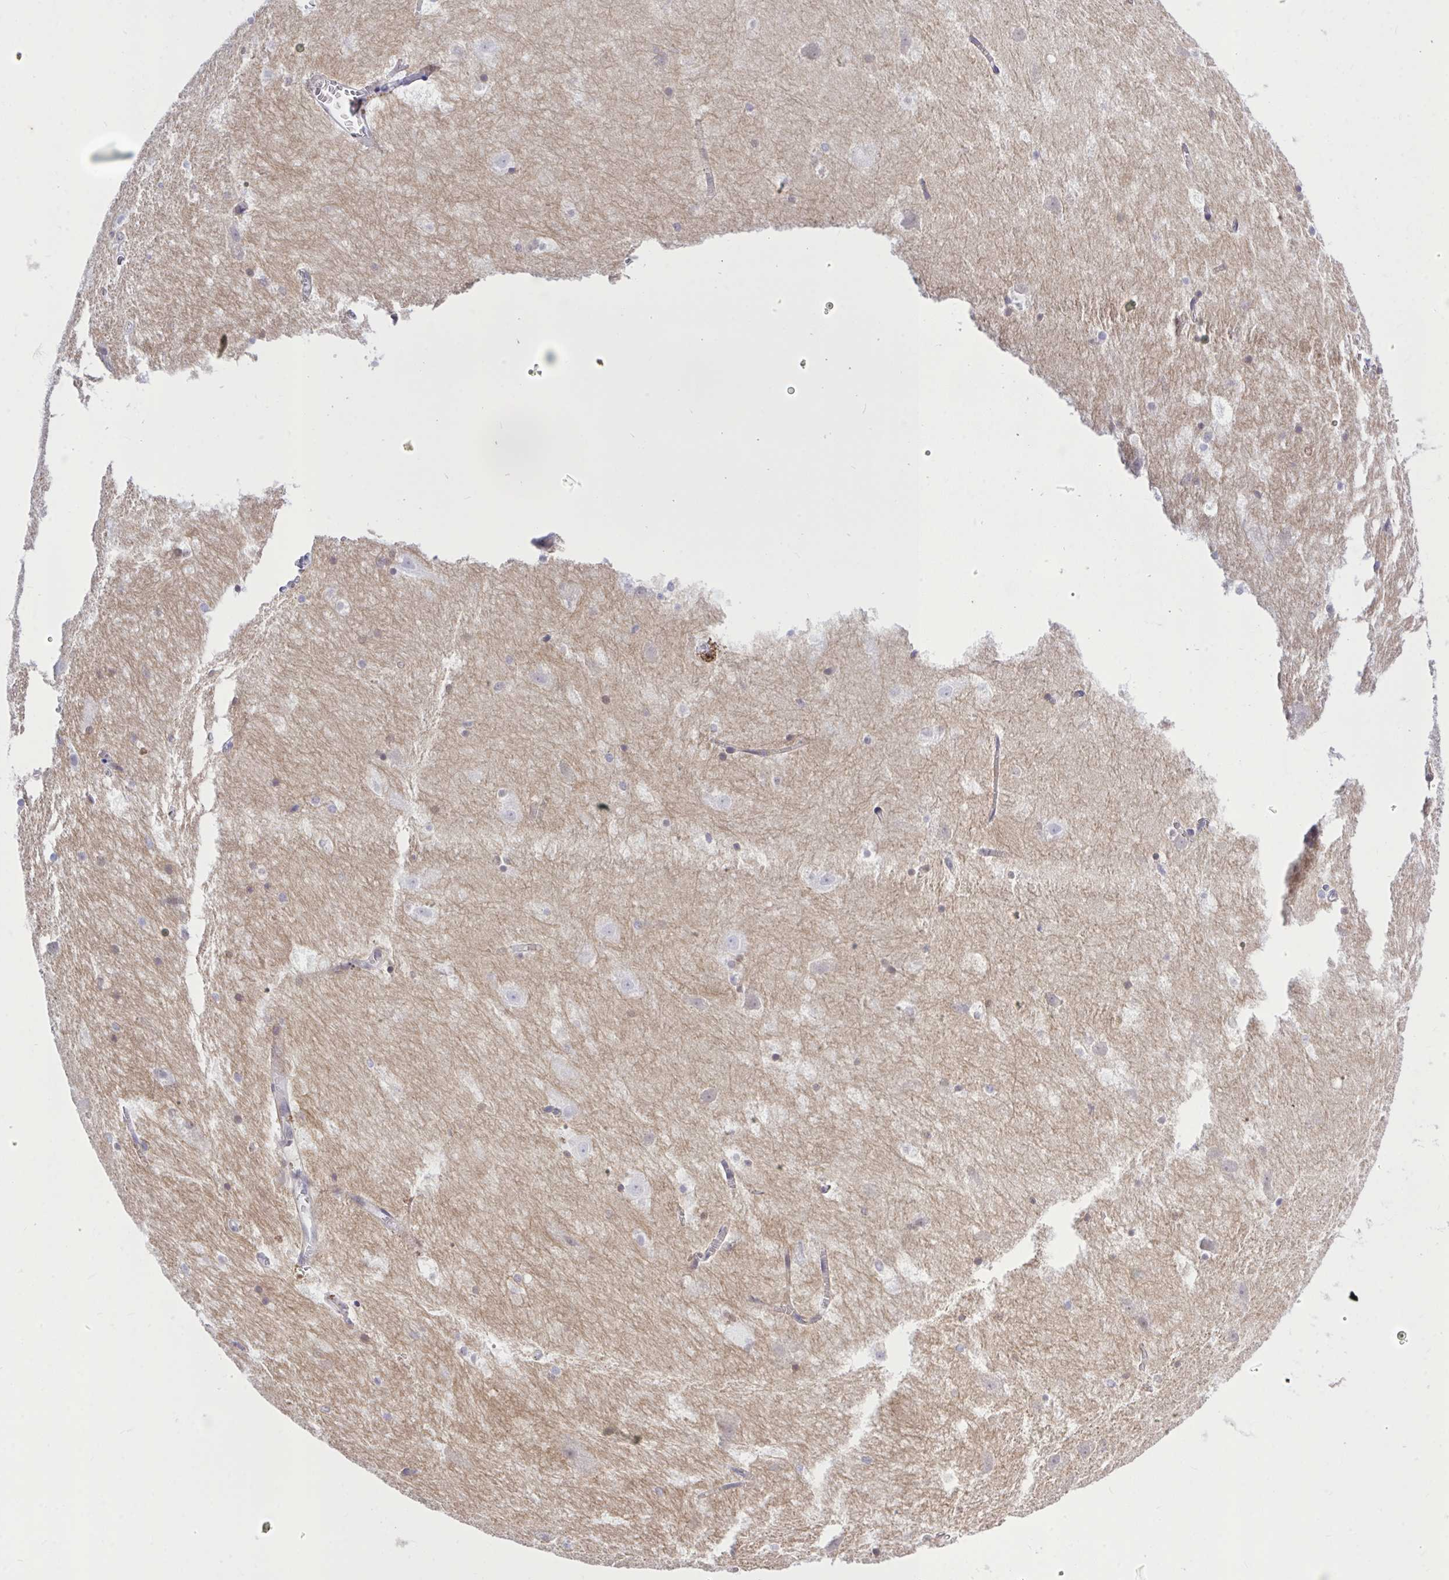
{"staining": {"intensity": "negative", "quantity": "none", "location": "none"}, "tissue": "hippocampus", "cell_type": "Glial cells", "image_type": "normal", "snomed": [{"axis": "morphology", "description": "Normal tissue, NOS"}, {"axis": "topography", "description": "Hippocampus"}], "caption": "High magnification brightfield microscopy of normal hippocampus stained with DAB (brown) and counterstained with hematoxylin (blue): glial cells show no significant positivity.", "gene": "CXCL8", "patient": {"sex": "female", "age": 52}}